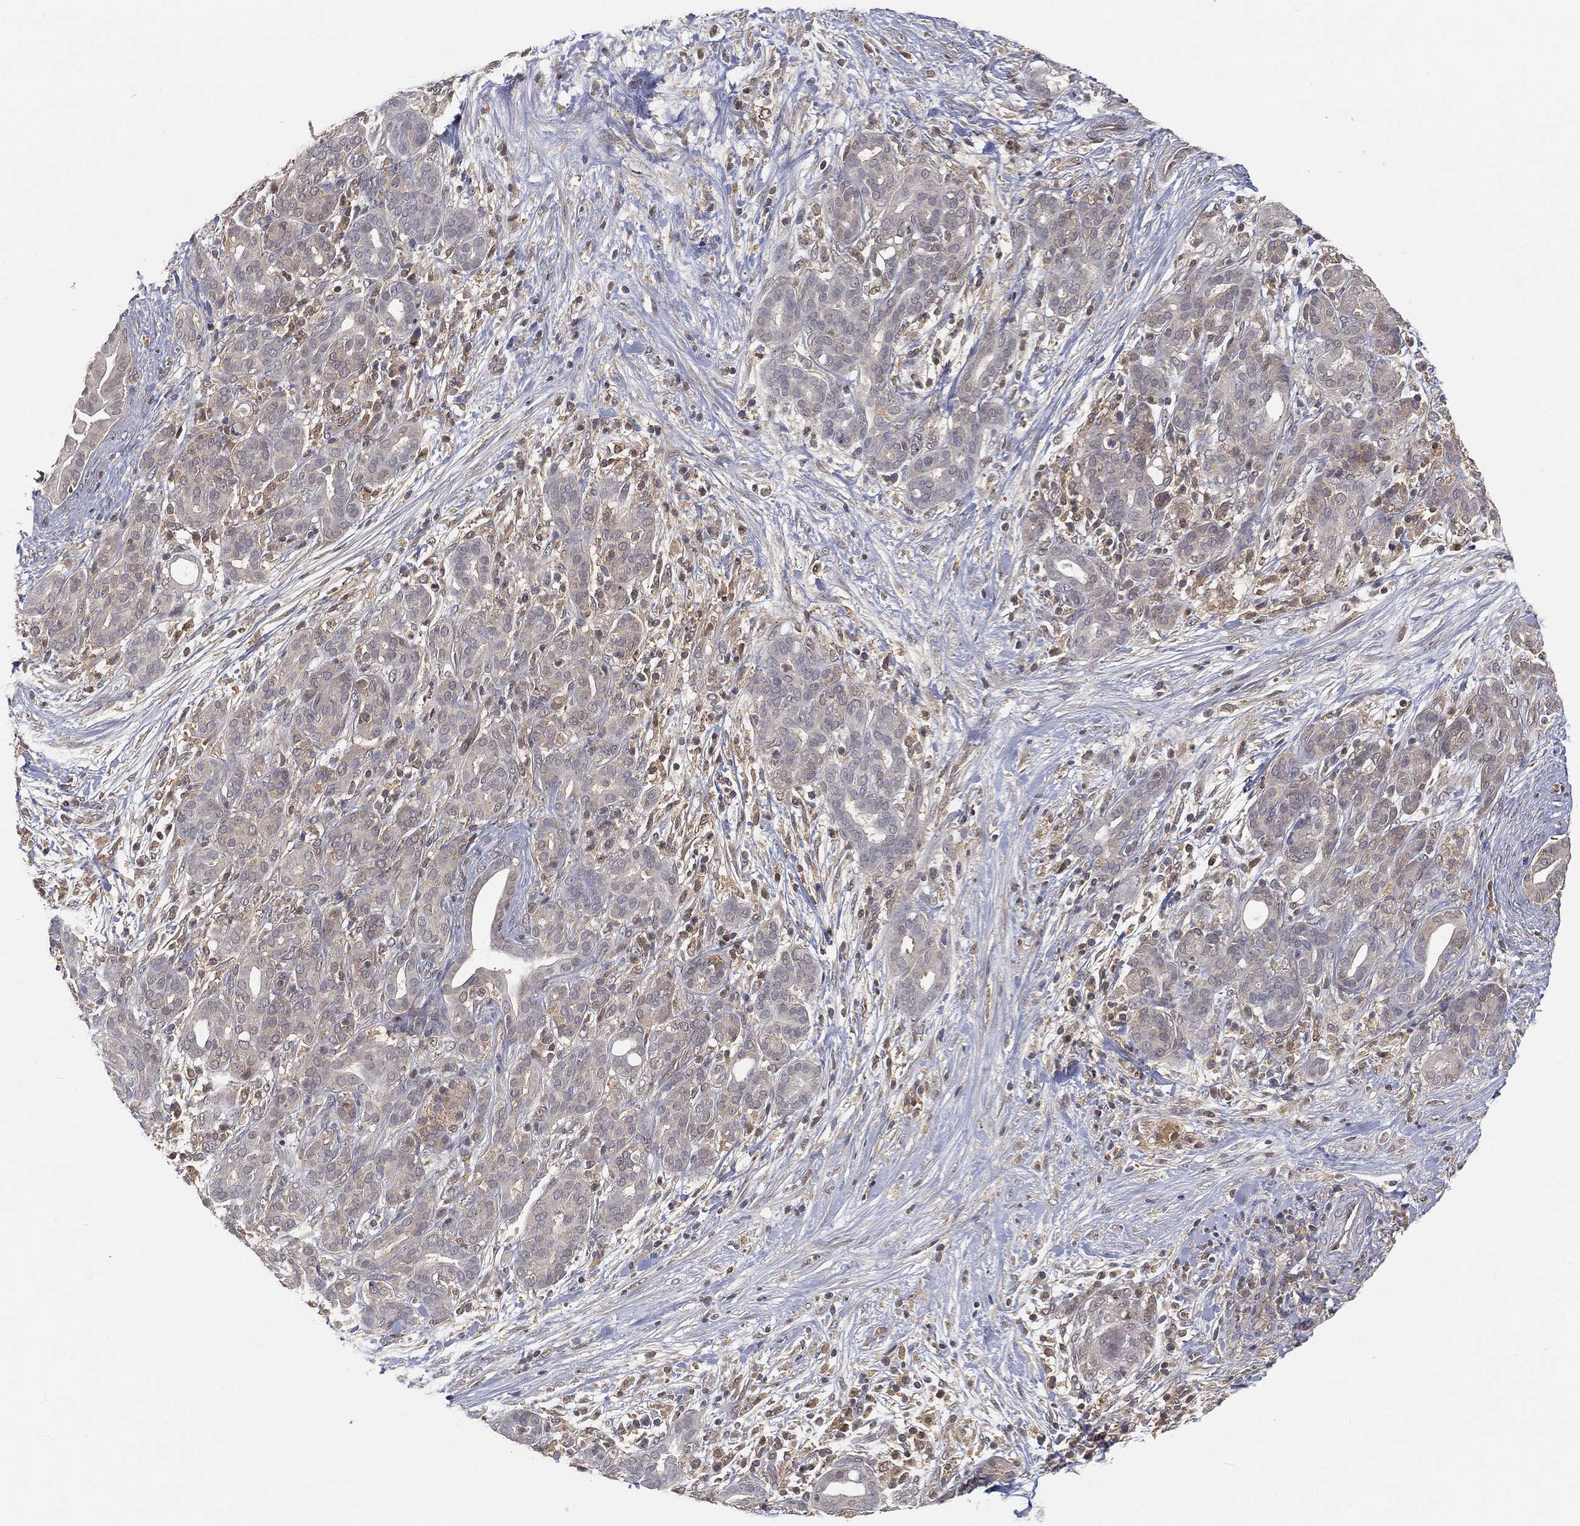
{"staining": {"intensity": "weak", "quantity": "<25%", "location": "cytoplasmic/membranous"}, "tissue": "pancreatic cancer", "cell_type": "Tumor cells", "image_type": "cancer", "snomed": [{"axis": "morphology", "description": "Adenocarcinoma, NOS"}, {"axis": "topography", "description": "Pancreas"}], "caption": "High power microscopy micrograph of an immunohistochemistry histopathology image of adenocarcinoma (pancreatic), revealing no significant staining in tumor cells.", "gene": "MAPK1", "patient": {"sex": "male", "age": 44}}